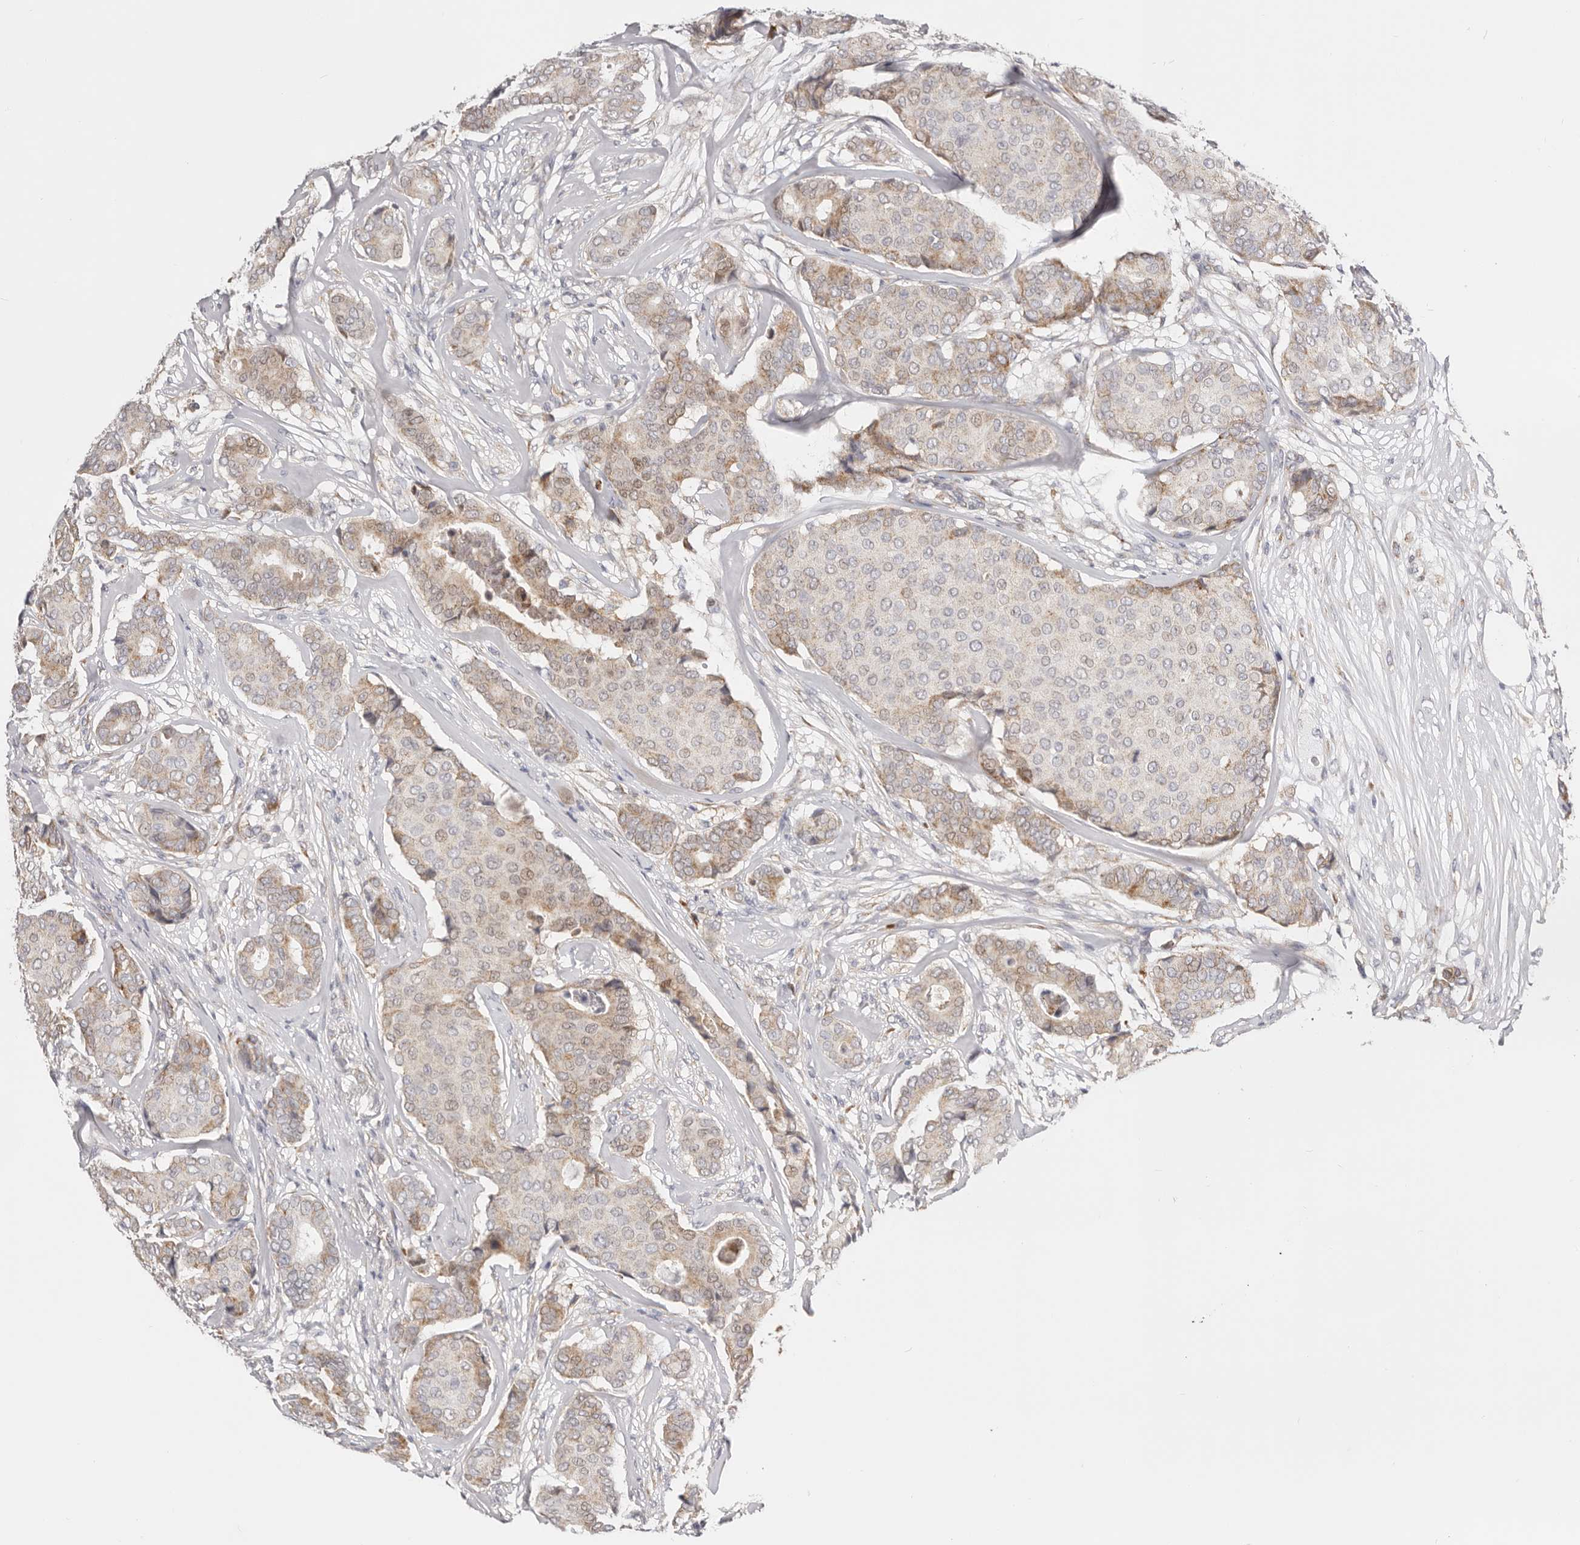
{"staining": {"intensity": "weak", "quantity": "<25%", "location": "cytoplasmic/membranous"}, "tissue": "breast cancer", "cell_type": "Tumor cells", "image_type": "cancer", "snomed": [{"axis": "morphology", "description": "Duct carcinoma"}, {"axis": "topography", "description": "Breast"}], "caption": "Immunohistochemical staining of human invasive ductal carcinoma (breast) exhibits no significant staining in tumor cells.", "gene": "IL32", "patient": {"sex": "female", "age": 75}}